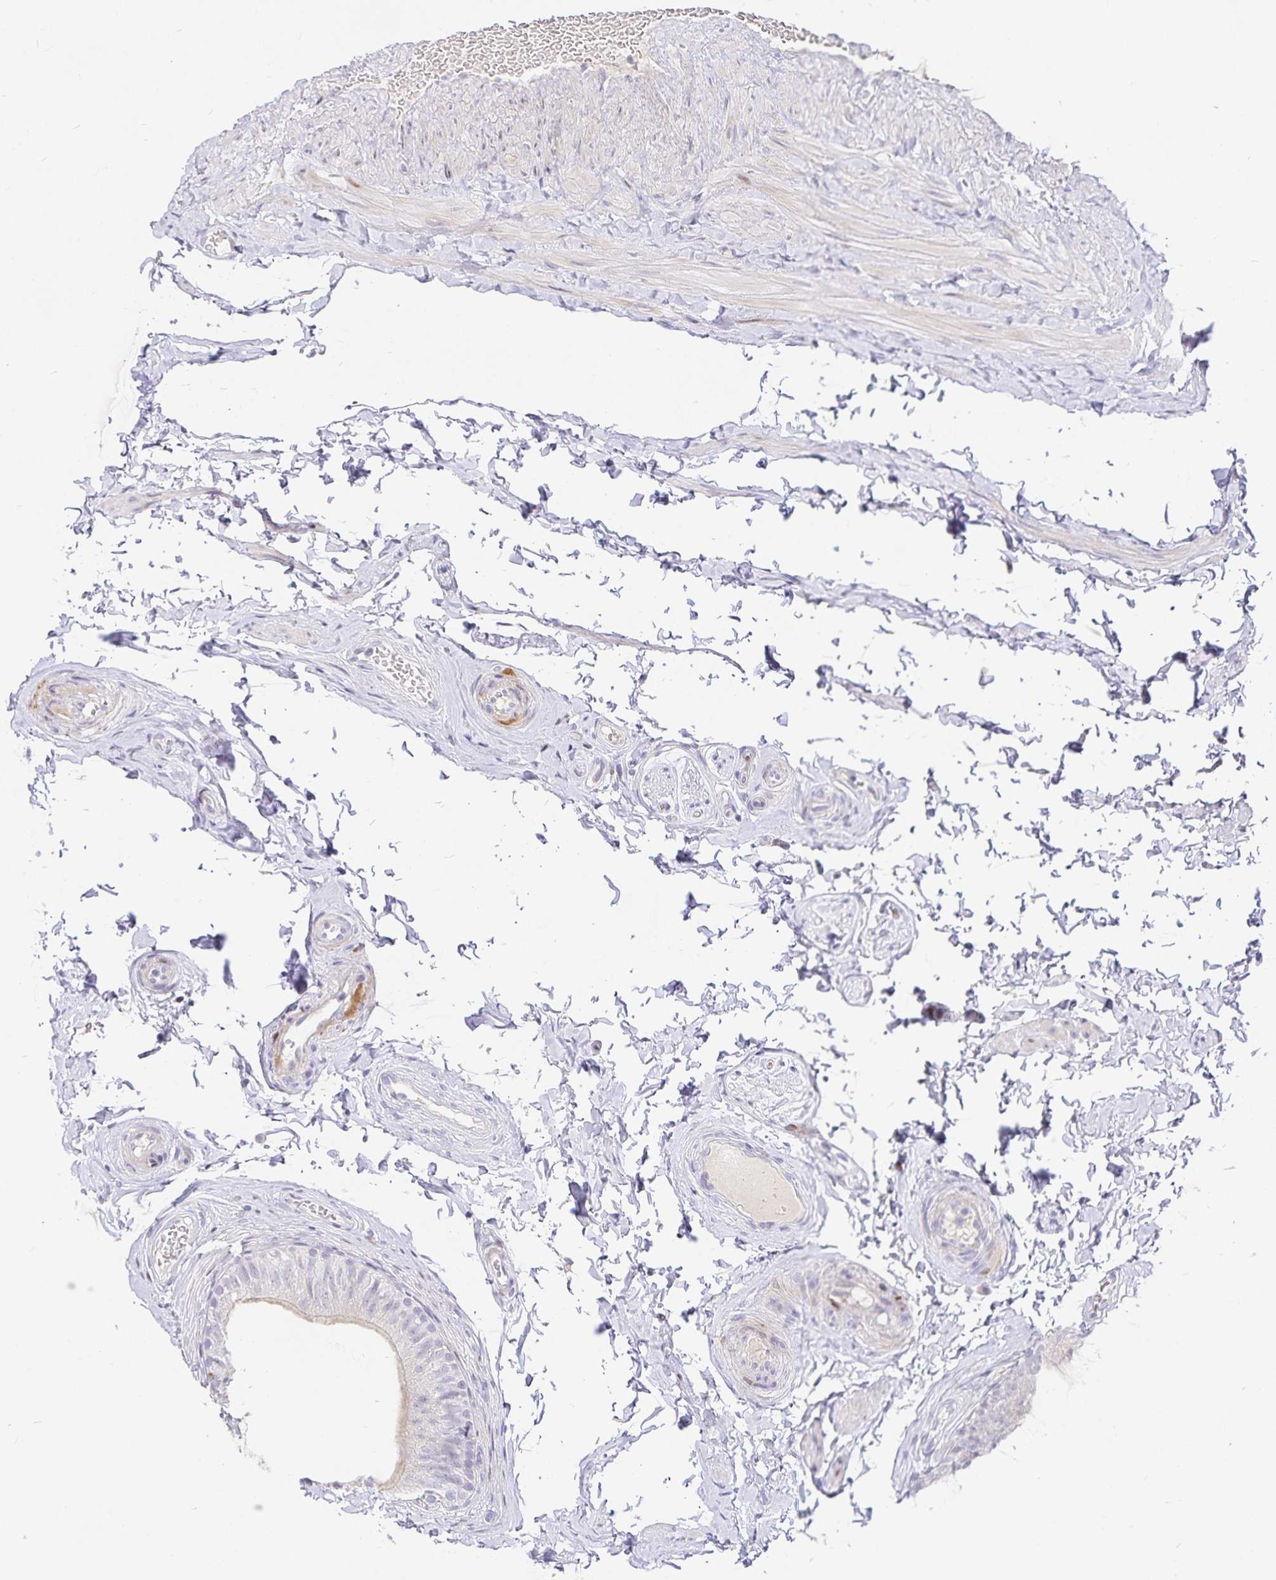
{"staining": {"intensity": "moderate", "quantity": "<25%", "location": "cytoplasmic/membranous"}, "tissue": "epididymis", "cell_type": "Glandular cells", "image_type": "normal", "snomed": [{"axis": "morphology", "description": "Normal tissue, NOS"}, {"axis": "topography", "description": "Epididymis, spermatic cord, NOS"}, {"axis": "topography", "description": "Epididymis"}, {"axis": "topography", "description": "Peripheral nerve tissue"}], "caption": "Immunohistochemical staining of benign epididymis shows moderate cytoplasmic/membranous protein positivity in approximately <25% of glandular cells. (DAB (3,3'-diaminobenzidine) IHC, brown staining for protein, blue staining for nuclei).", "gene": "KBTBD13", "patient": {"sex": "male", "age": 29}}